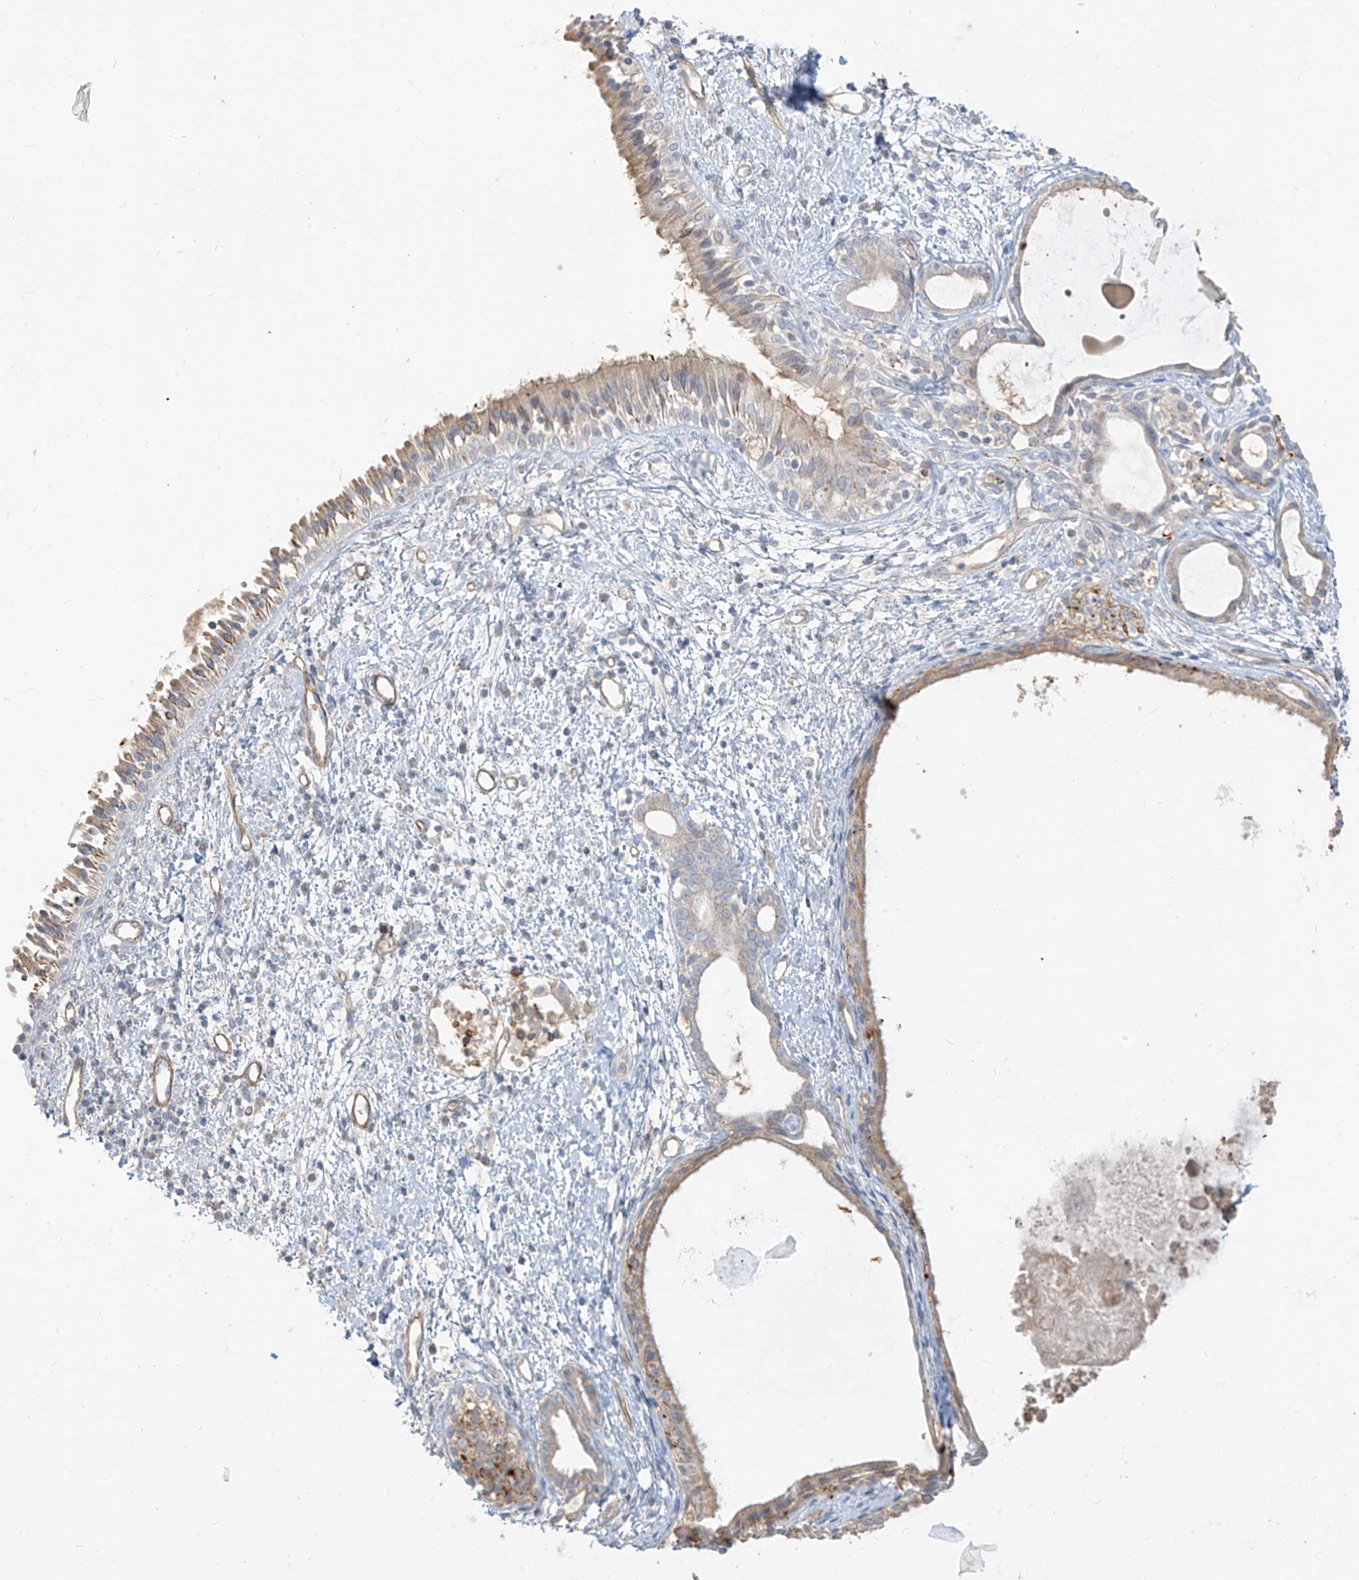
{"staining": {"intensity": "weak", "quantity": "25%-75%", "location": "cytoplasmic/membranous"}, "tissue": "nasopharynx", "cell_type": "Respiratory epithelial cells", "image_type": "normal", "snomed": [{"axis": "morphology", "description": "Normal tissue, NOS"}, {"axis": "topography", "description": "Nasopharynx"}], "caption": "Protein expression analysis of benign nasopharynx shows weak cytoplasmic/membranous expression in approximately 25%-75% of respiratory epithelial cells. (DAB (3,3'-diaminobenzidine) IHC, brown staining for protein, blue staining for nuclei).", "gene": "C2orf42", "patient": {"sex": "male", "age": 22}}